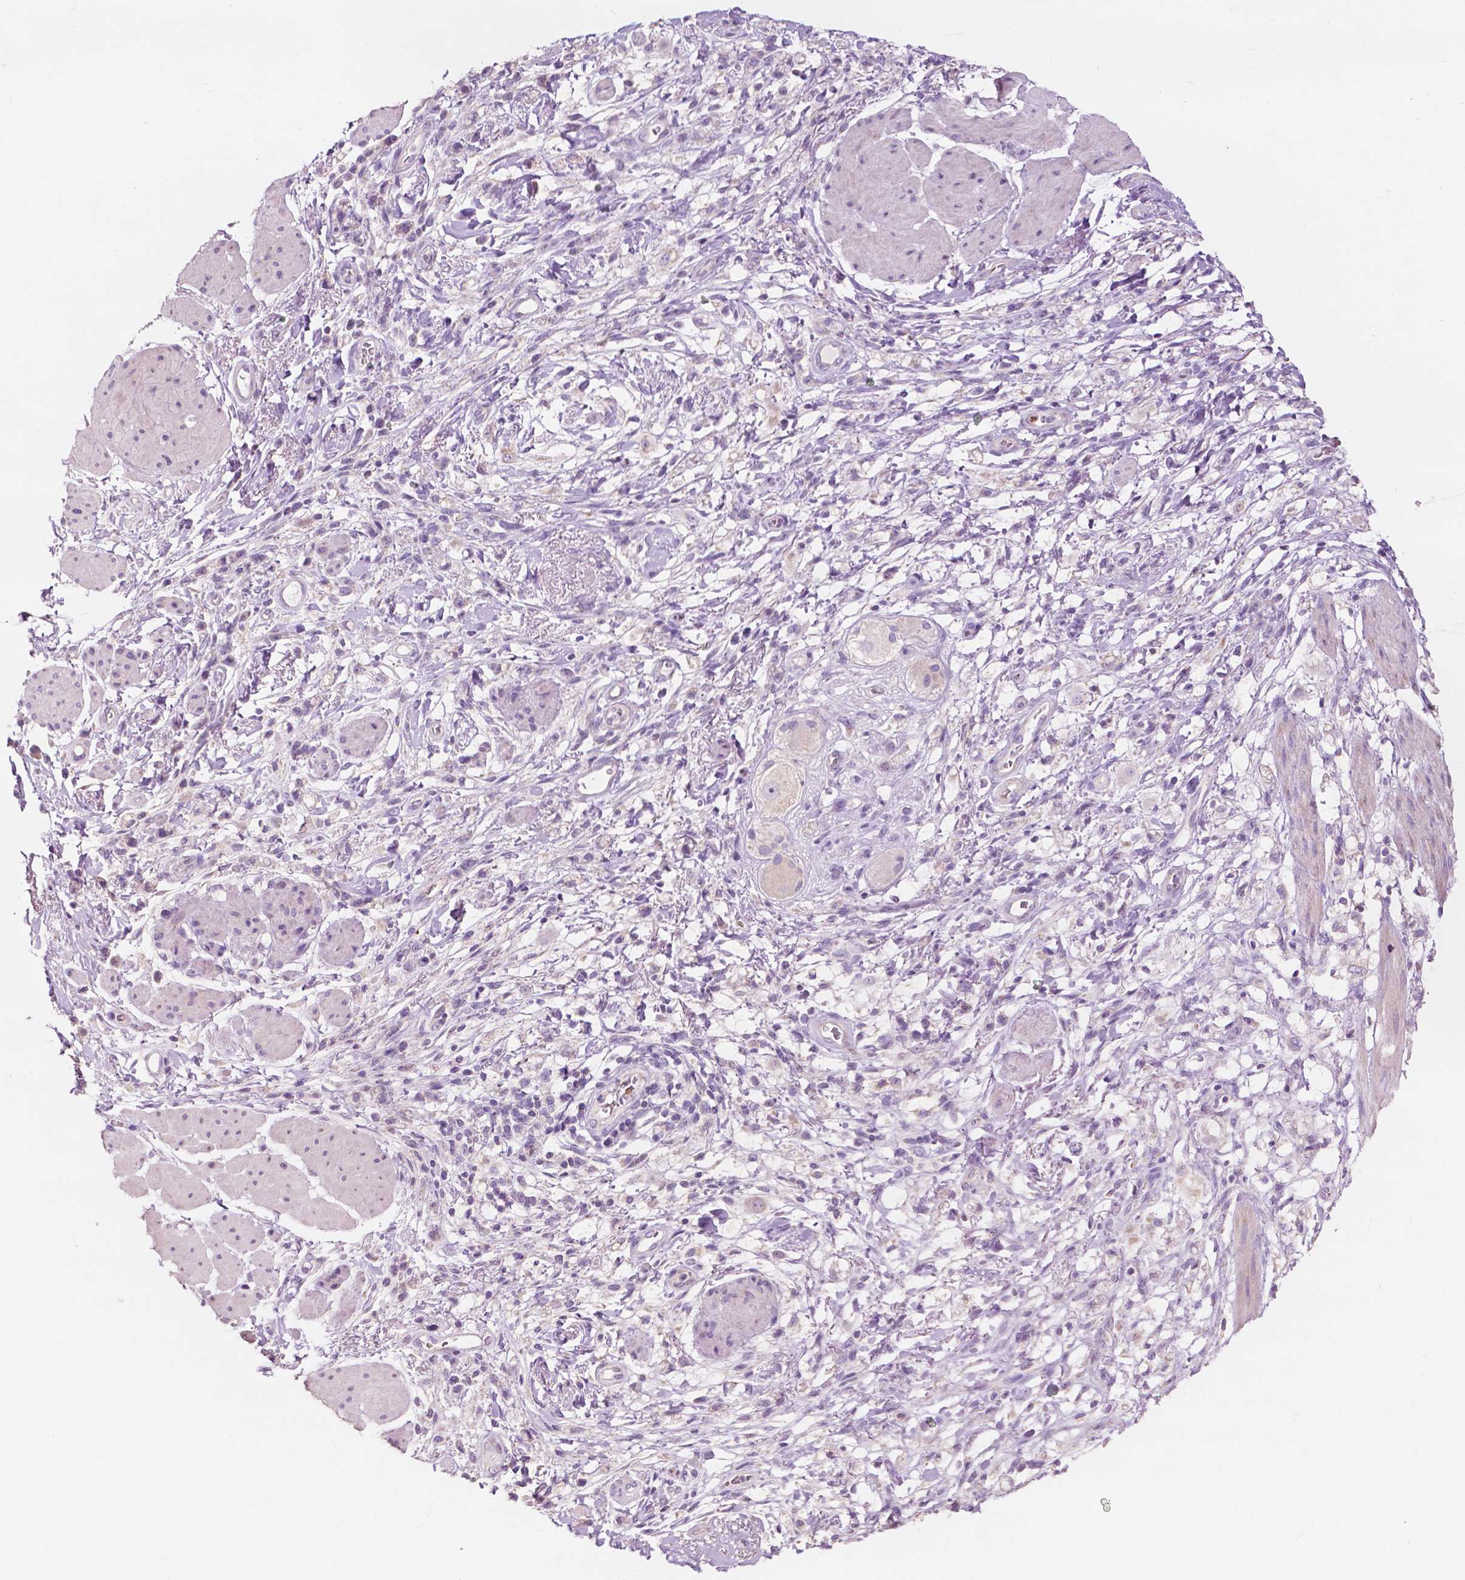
{"staining": {"intensity": "negative", "quantity": "none", "location": "none"}, "tissue": "stomach cancer", "cell_type": "Tumor cells", "image_type": "cancer", "snomed": [{"axis": "morphology", "description": "Adenocarcinoma, NOS"}, {"axis": "topography", "description": "Stomach"}], "caption": "Human adenocarcinoma (stomach) stained for a protein using IHC reveals no staining in tumor cells.", "gene": "NDUFS1", "patient": {"sex": "female", "age": 60}}